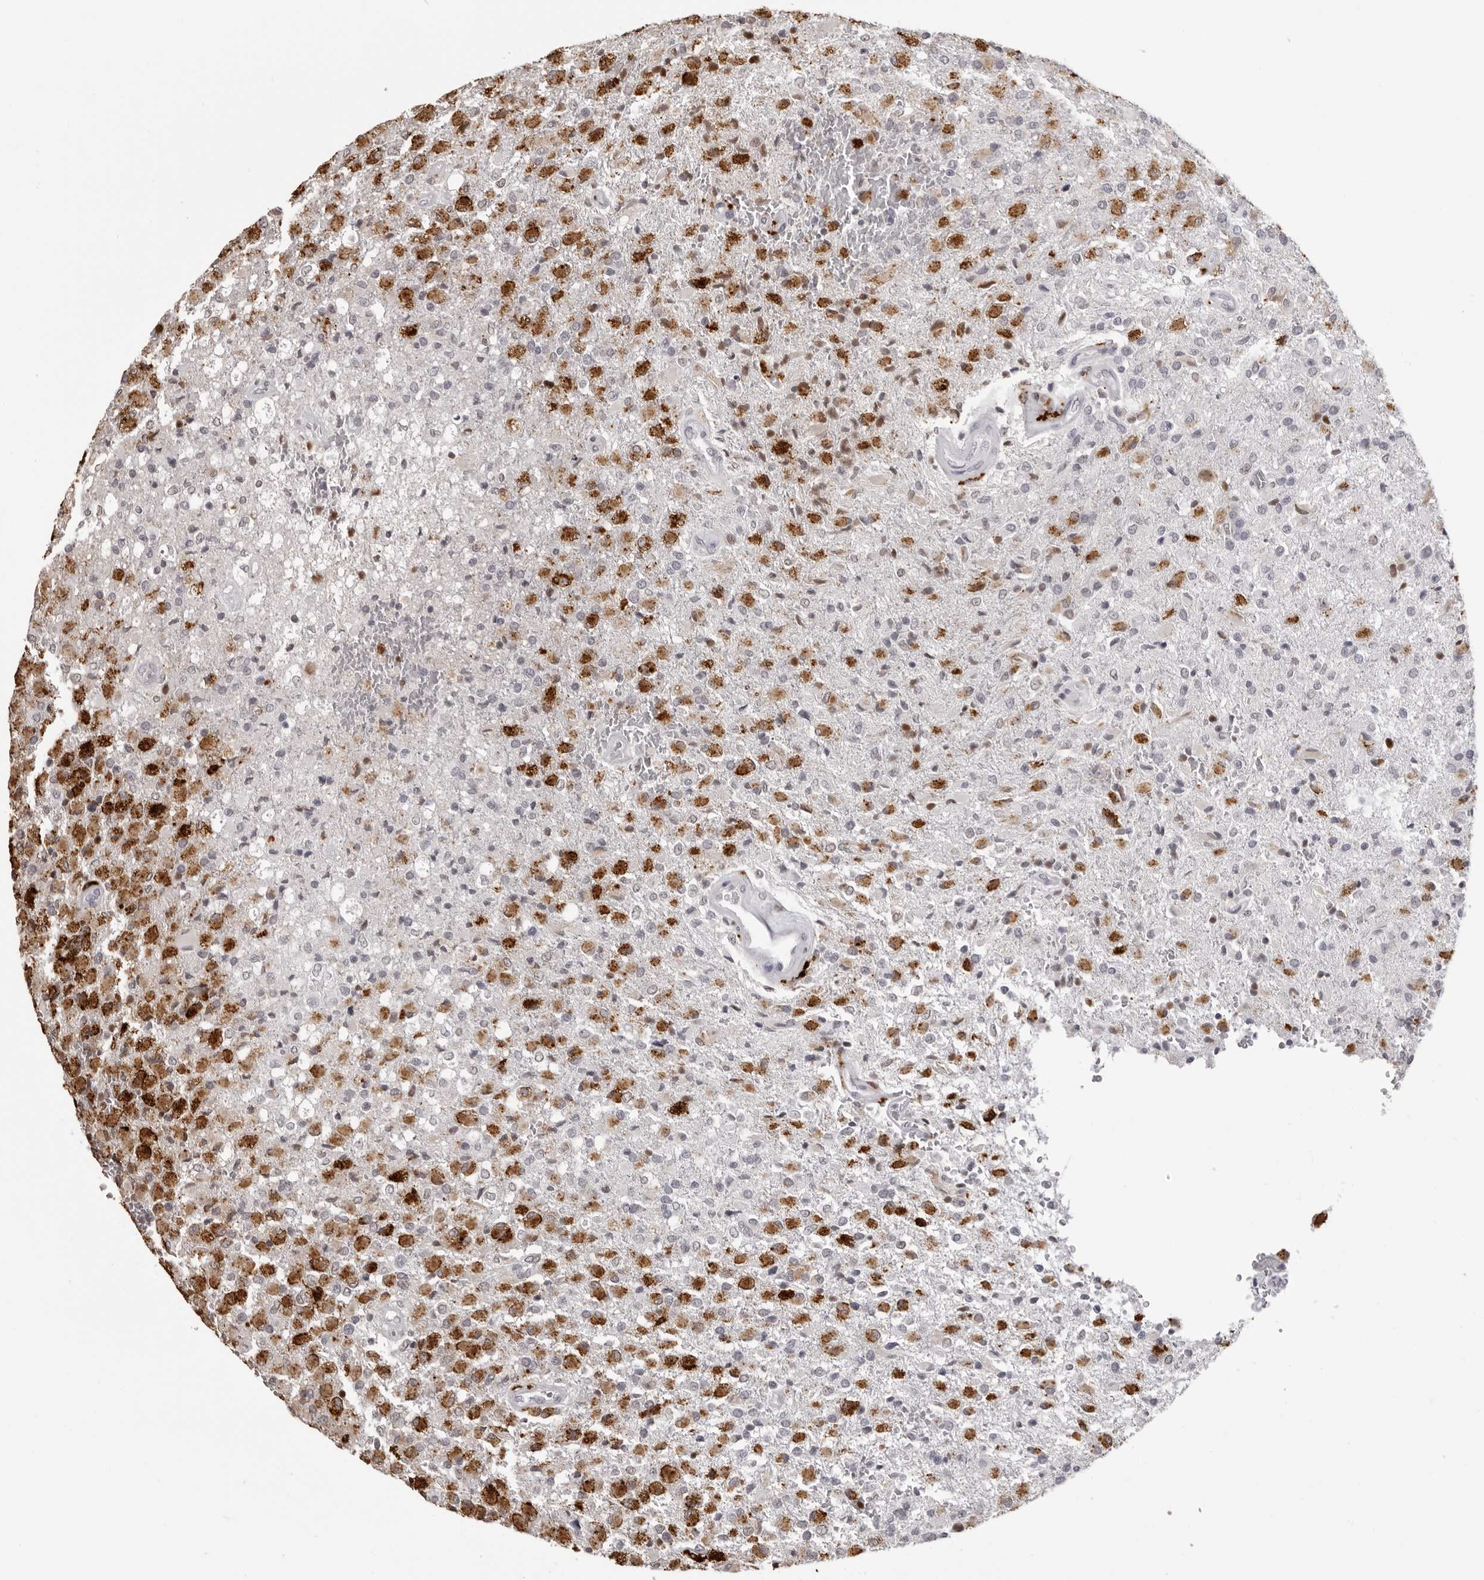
{"staining": {"intensity": "negative", "quantity": "none", "location": "none"}, "tissue": "glioma", "cell_type": "Tumor cells", "image_type": "cancer", "snomed": [{"axis": "morphology", "description": "Glioma, malignant, High grade"}, {"axis": "topography", "description": "Brain"}], "caption": "Immunohistochemistry (IHC) of human malignant glioma (high-grade) demonstrates no staining in tumor cells. Nuclei are stained in blue.", "gene": "IL31", "patient": {"sex": "male", "age": 71}}